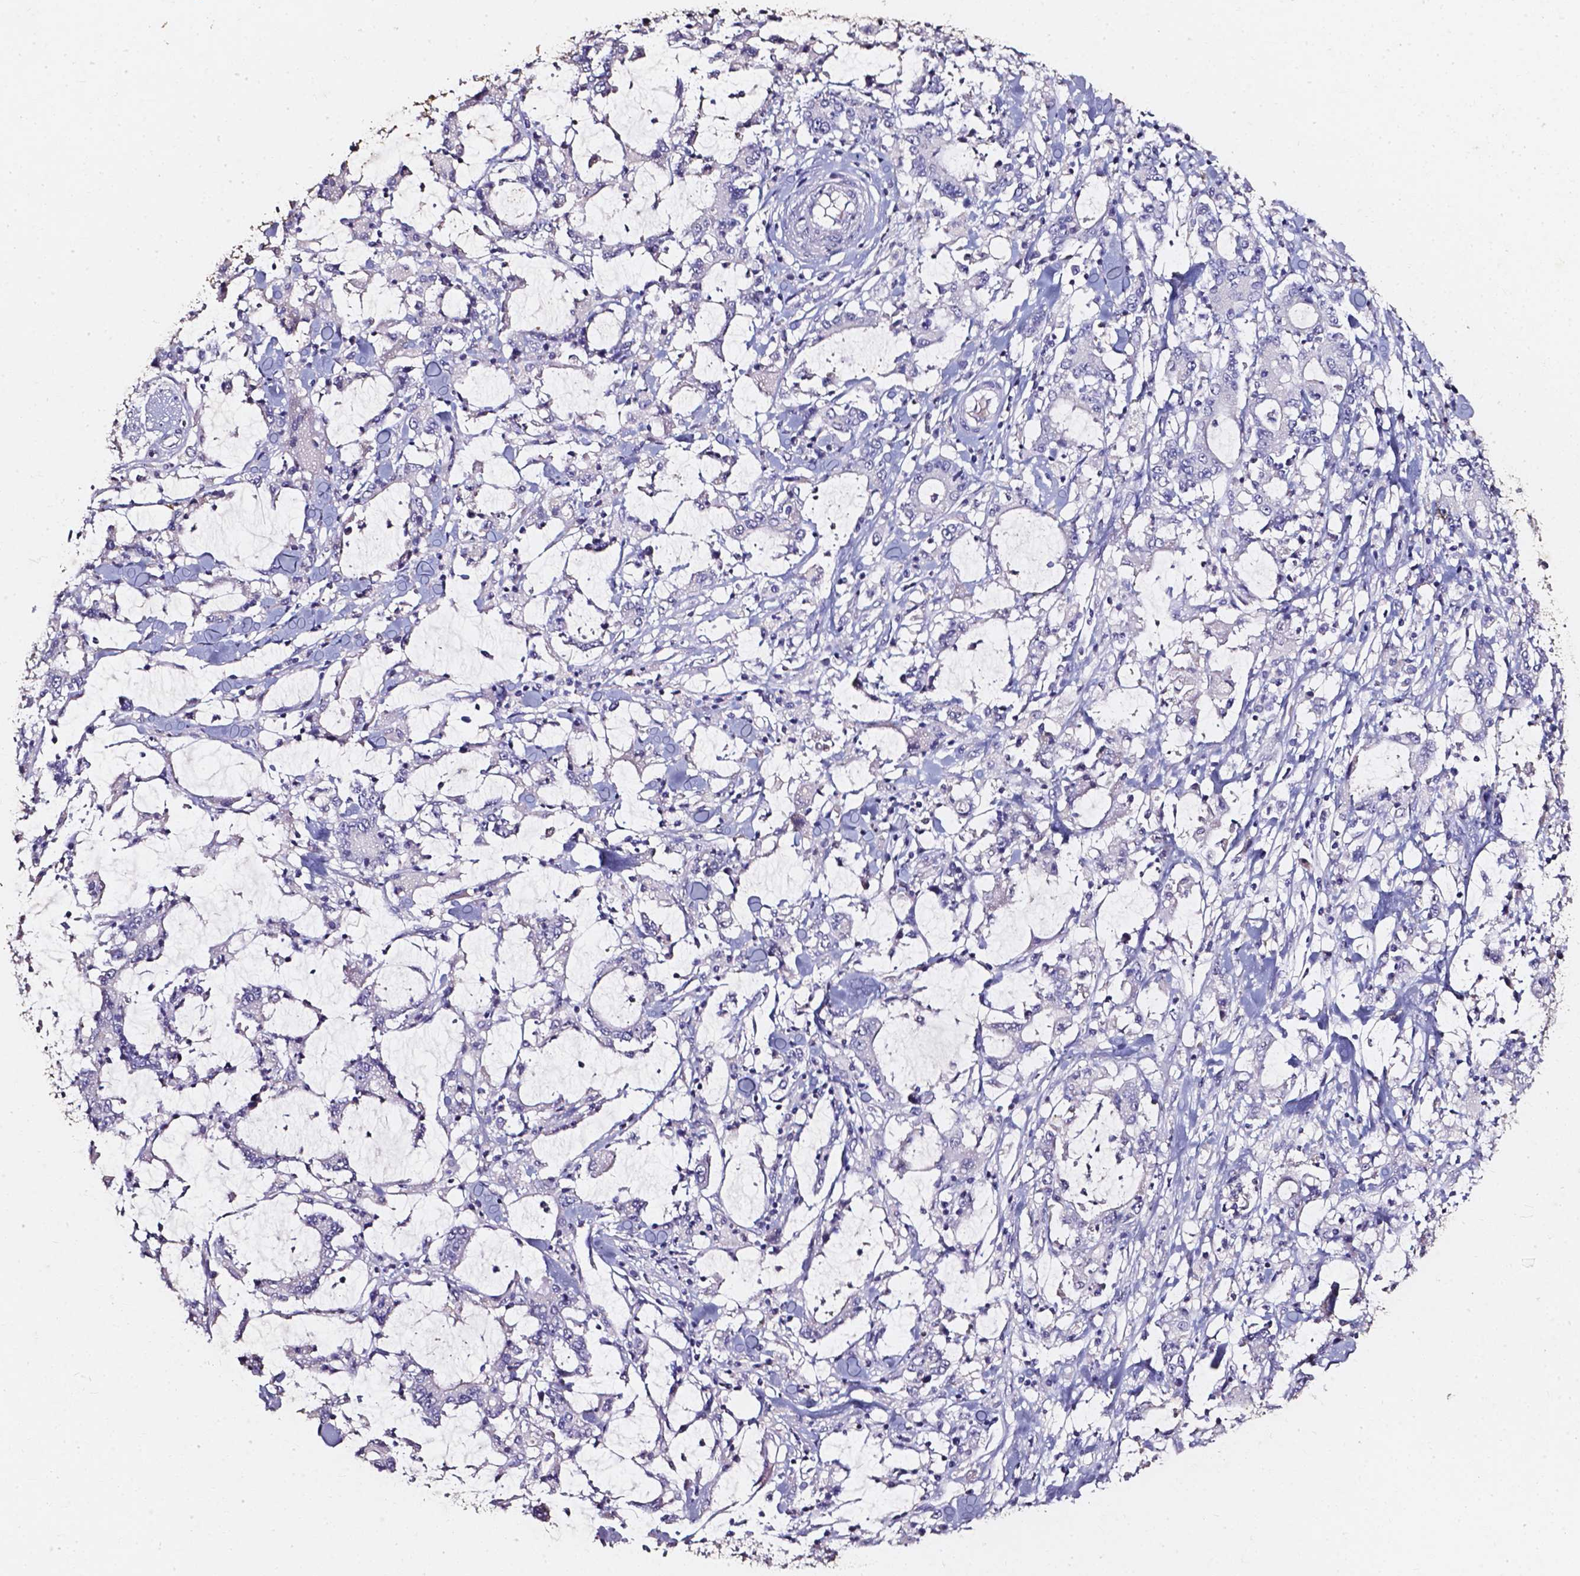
{"staining": {"intensity": "negative", "quantity": "none", "location": "none"}, "tissue": "stomach cancer", "cell_type": "Tumor cells", "image_type": "cancer", "snomed": [{"axis": "morphology", "description": "Adenocarcinoma, NOS"}, {"axis": "topography", "description": "Stomach, upper"}], "caption": "Immunohistochemistry (IHC) micrograph of neoplastic tissue: human stomach cancer (adenocarcinoma) stained with DAB (3,3'-diaminobenzidine) exhibits no significant protein positivity in tumor cells.", "gene": "AKR1B10", "patient": {"sex": "male", "age": 68}}